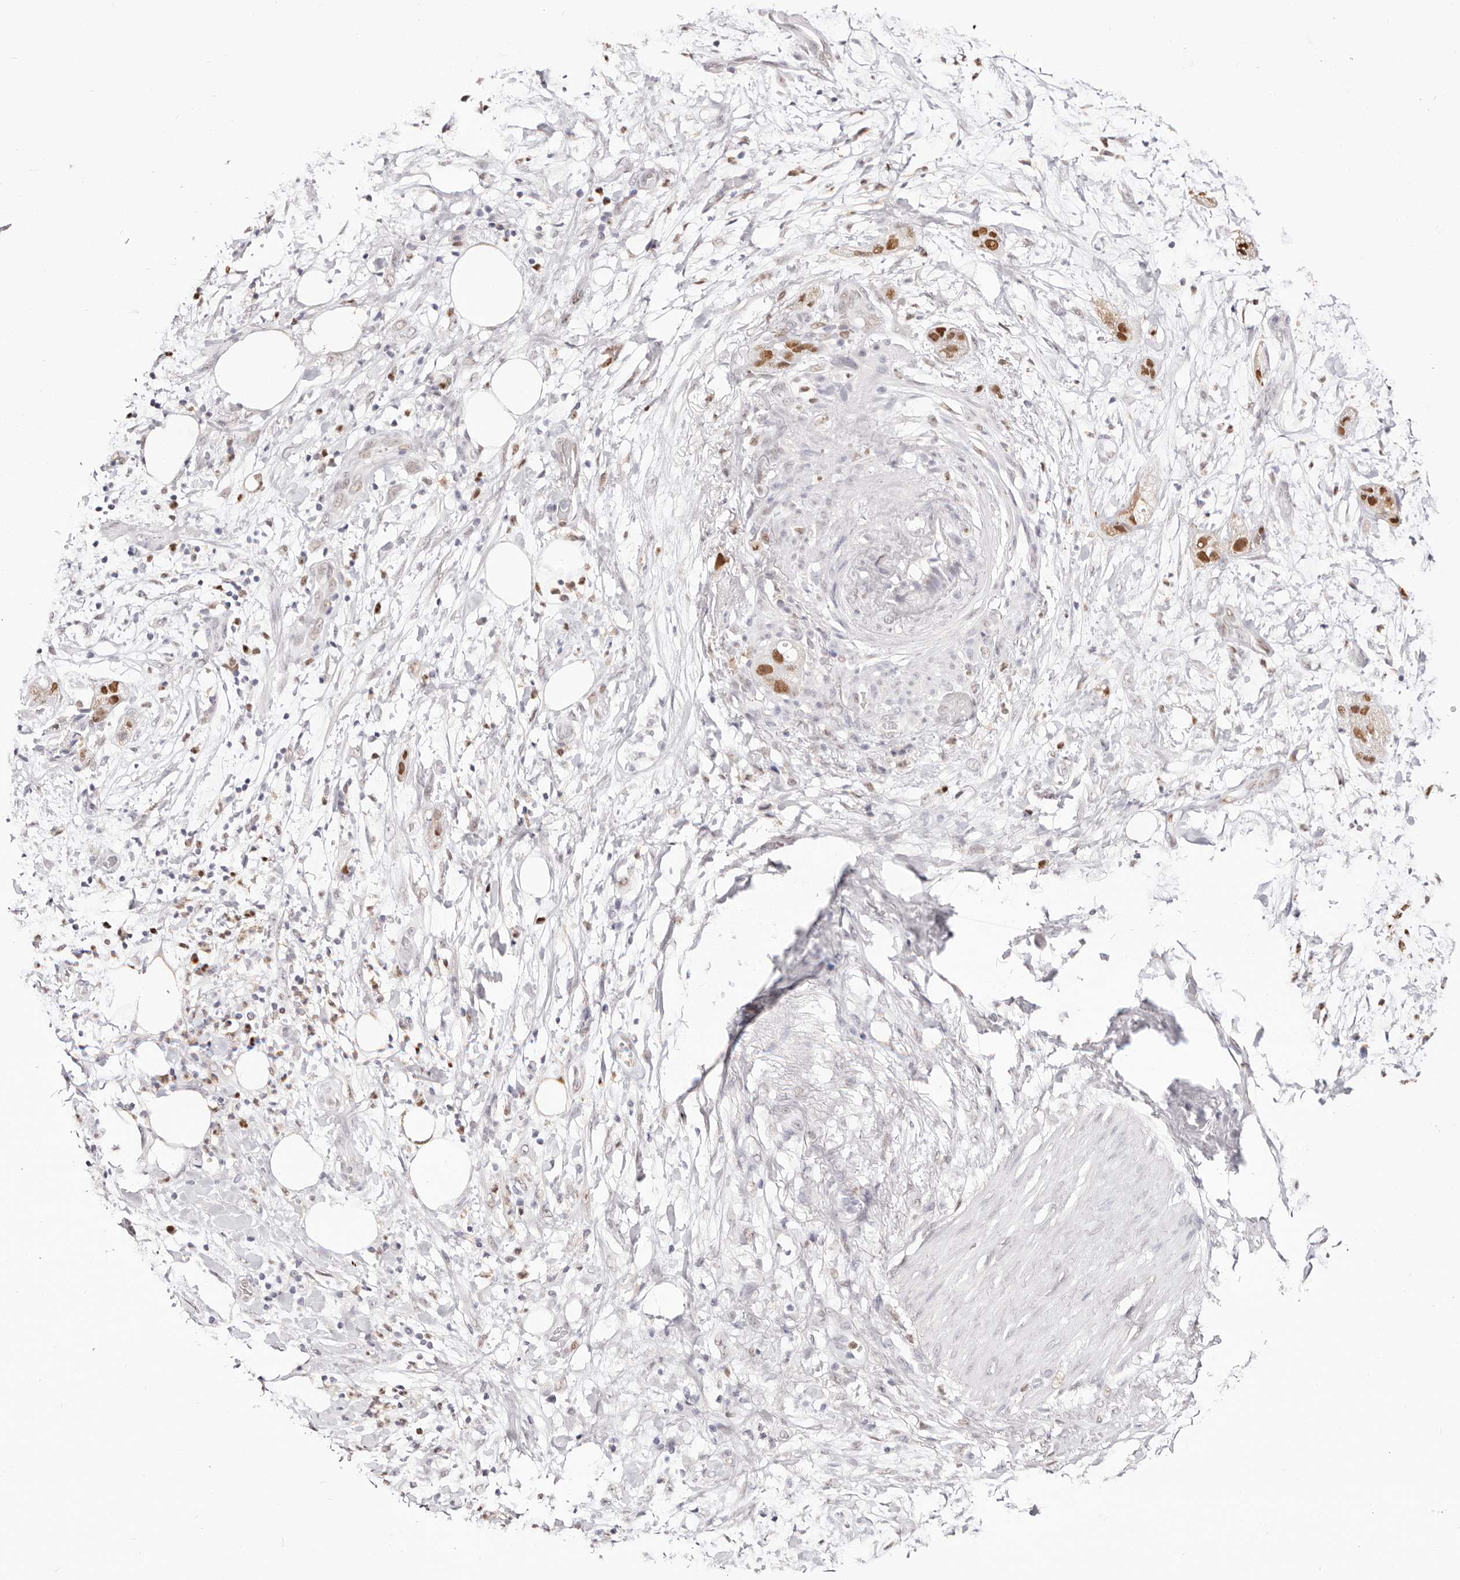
{"staining": {"intensity": "strong", "quantity": ">75%", "location": "nuclear"}, "tissue": "pancreatic cancer", "cell_type": "Tumor cells", "image_type": "cancer", "snomed": [{"axis": "morphology", "description": "Adenocarcinoma, NOS"}, {"axis": "topography", "description": "Pancreas"}], "caption": "Immunohistochemical staining of human adenocarcinoma (pancreatic) displays high levels of strong nuclear staining in approximately >75% of tumor cells. The protein is stained brown, and the nuclei are stained in blue (DAB (3,3'-diaminobenzidine) IHC with brightfield microscopy, high magnification).", "gene": "TKT", "patient": {"sex": "female", "age": 78}}